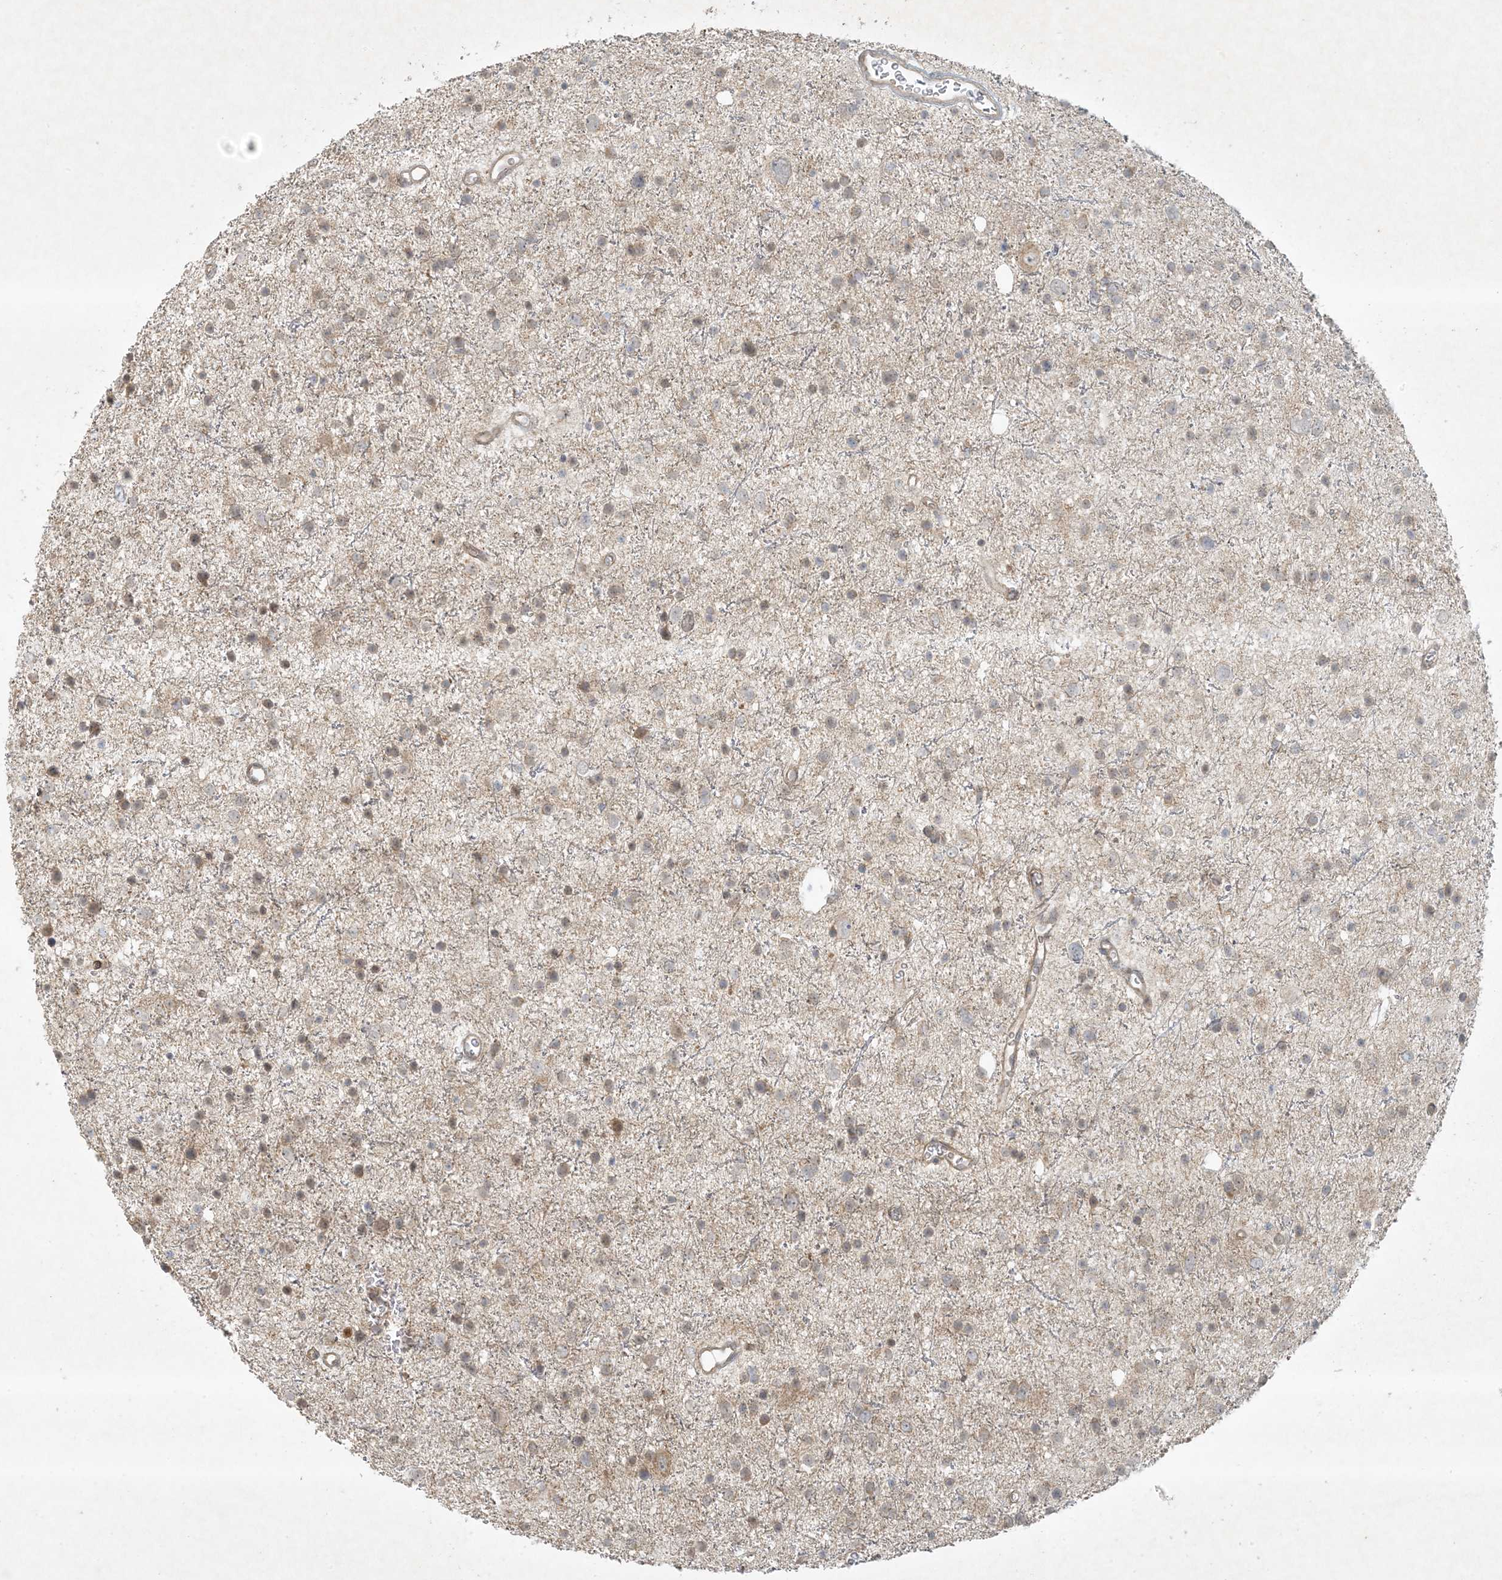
{"staining": {"intensity": "weak", "quantity": "25%-75%", "location": "cytoplasmic/membranous"}, "tissue": "glioma", "cell_type": "Tumor cells", "image_type": "cancer", "snomed": [{"axis": "morphology", "description": "Glioma, malignant, Low grade"}, {"axis": "topography", "description": "Brain"}], "caption": "Immunohistochemistry (IHC) photomicrograph of neoplastic tissue: human glioma stained using IHC reveals low levels of weak protein expression localized specifically in the cytoplasmic/membranous of tumor cells, appearing as a cytoplasmic/membranous brown color.", "gene": "BCORL1", "patient": {"sex": "female", "age": 37}}